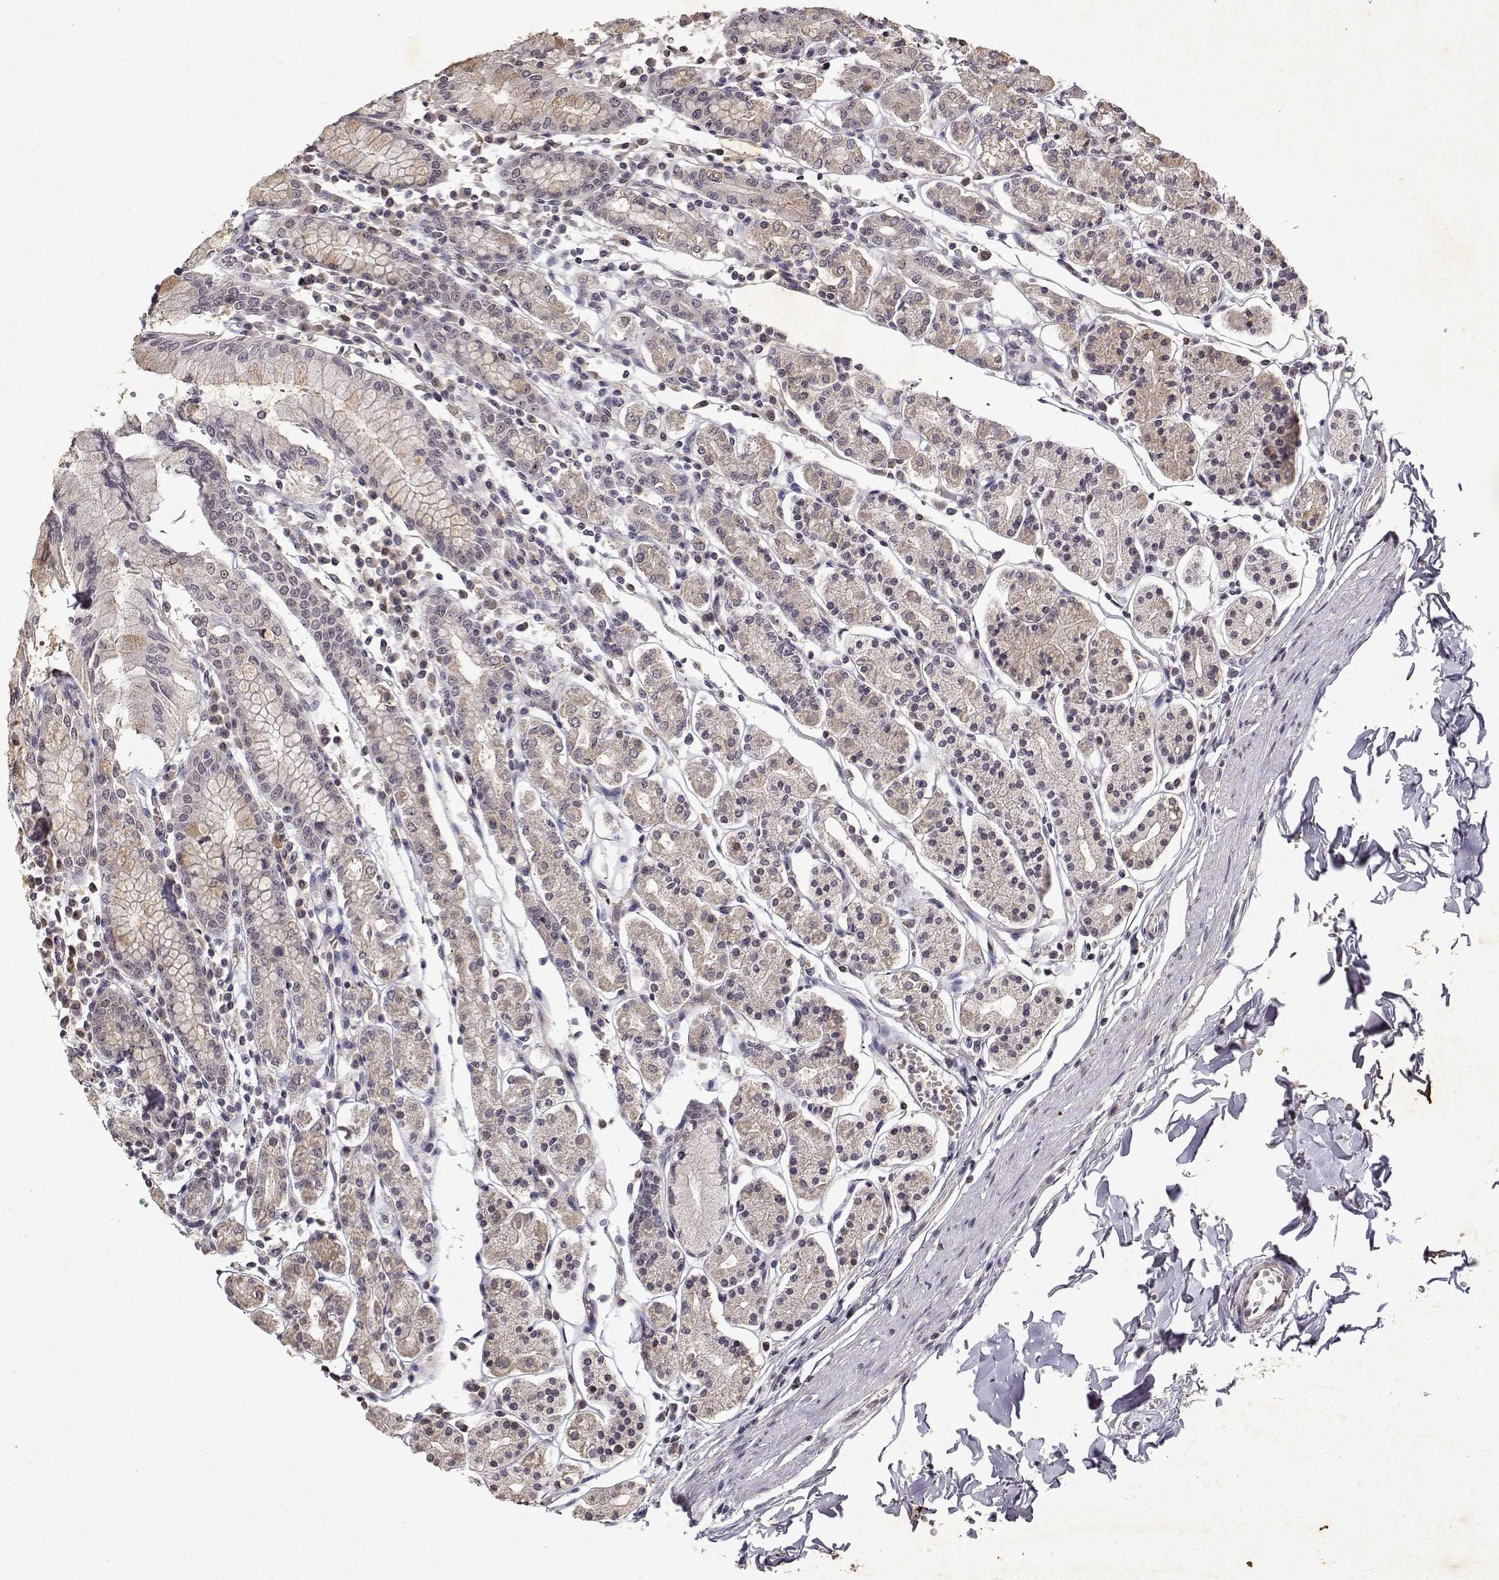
{"staining": {"intensity": "weak", "quantity": ">75%", "location": "cytoplasmic/membranous"}, "tissue": "stomach", "cell_type": "Glandular cells", "image_type": "normal", "snomed": [{"axis": "morphology", "description": "Normal tissue, NOS"}, {"axis": "topography", "description": "Stomach, upper"}, {"axis": "topography", "description": "Stomach"}], "caption": "A high-resolution image shows immunohistochemistry (IHC) staining of normal stomach, which shows weak cytoplasmic/membranous expression in about >75% of glandular cells. (IHC, brightfield microscopy, high magnification).", "gene": "BDNF", "patient": {"sex": "male", "age": 62}}